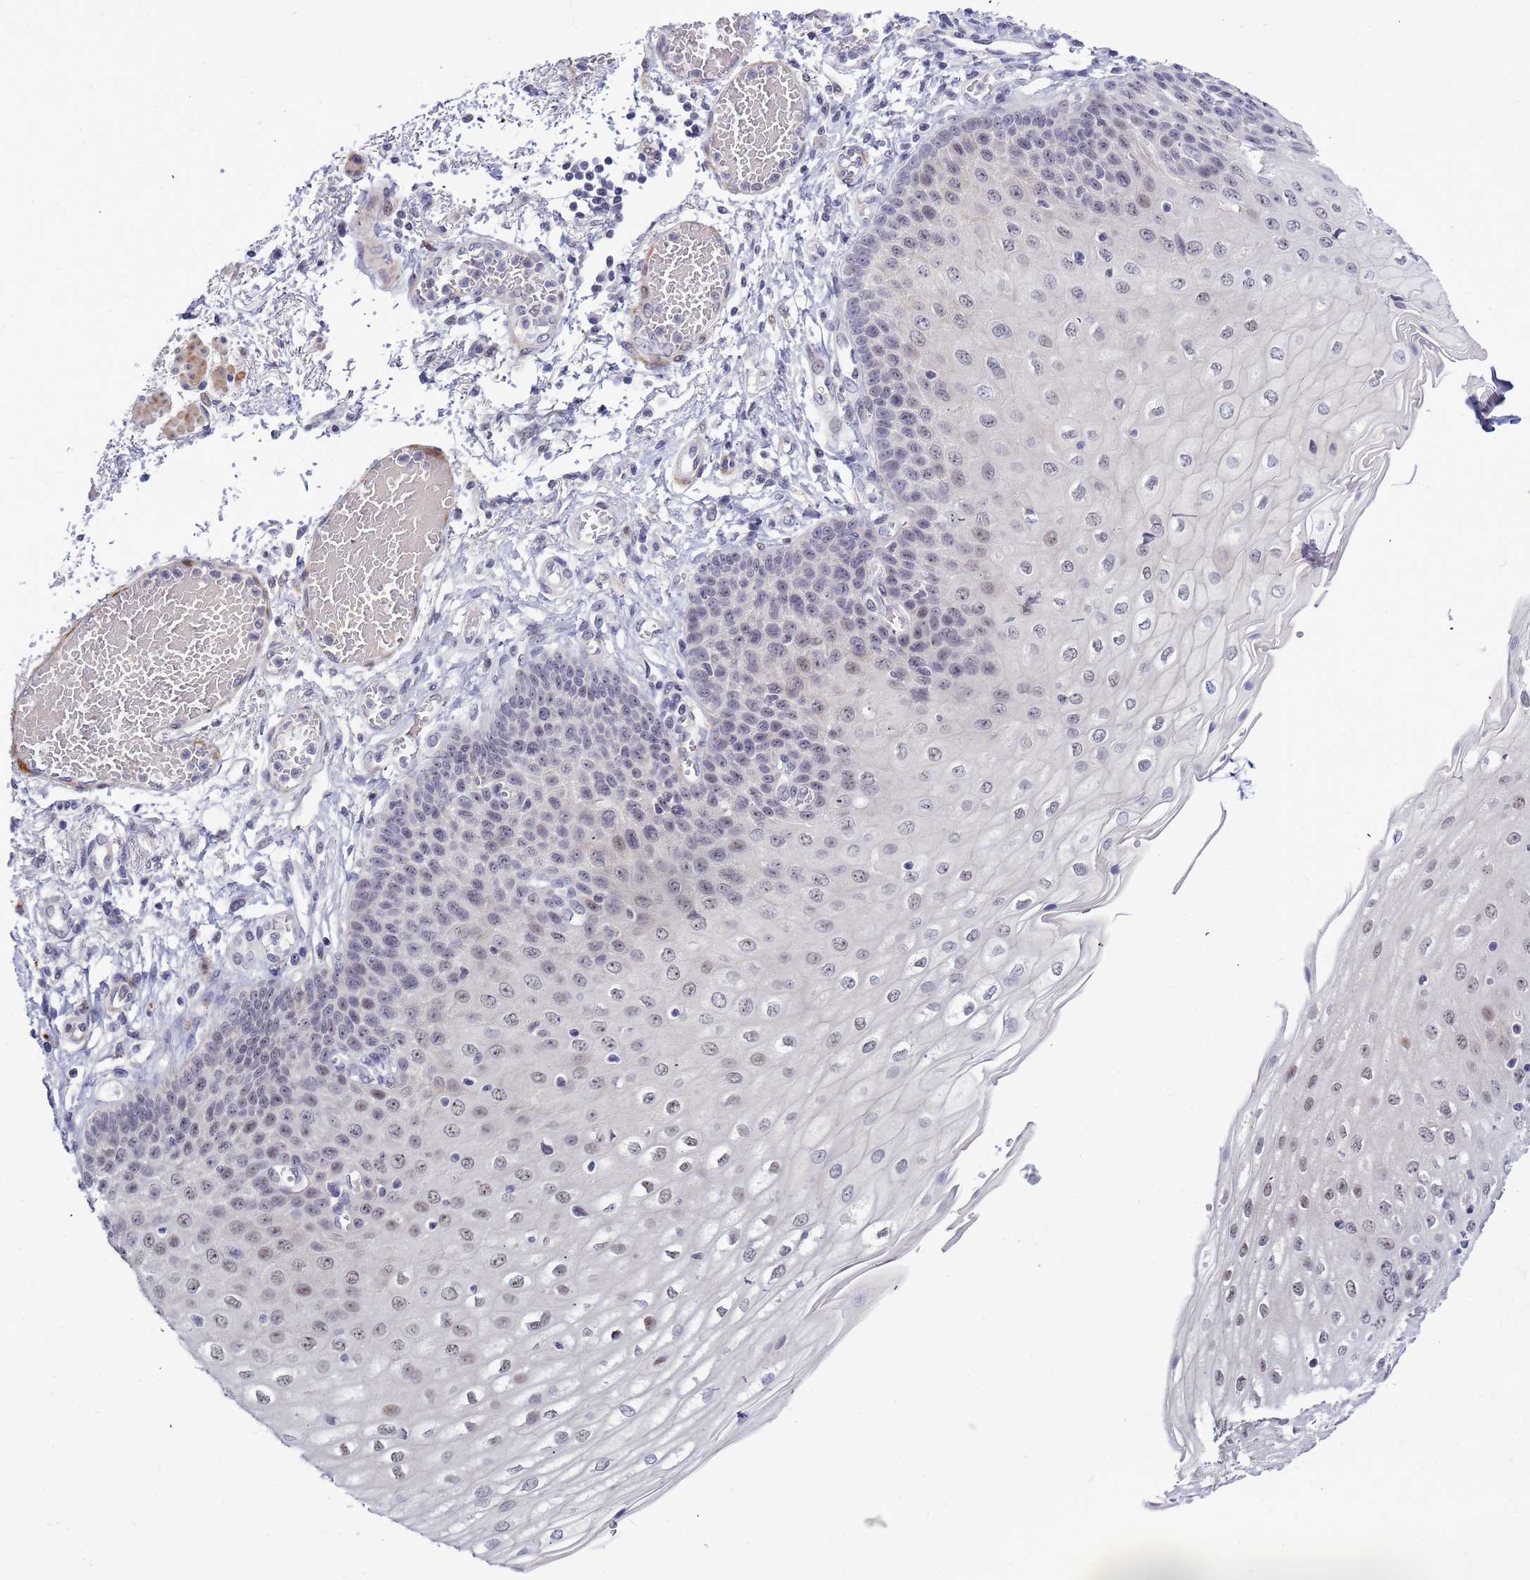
{"staining": {"intensity": "weak", "quantity": ">75%", "location": "nuclear"}, "tissue": "esophagus", "cell_type": "Squamous epithelial cells", "image_type": "normal", "snomed": [{"axis": "morphology", "description": "Normal tissue, NOS"}, {"axis": "topography", "description": "Esophagus"}], "caption": "Weak nuclear expression for a protein is present in approximately >75% of squamous epithelial cells of normal esophagus using immunohistochemistry (IHC).", "gene": "CXorf65", "patient": {"sex": "male", "age": 81}}